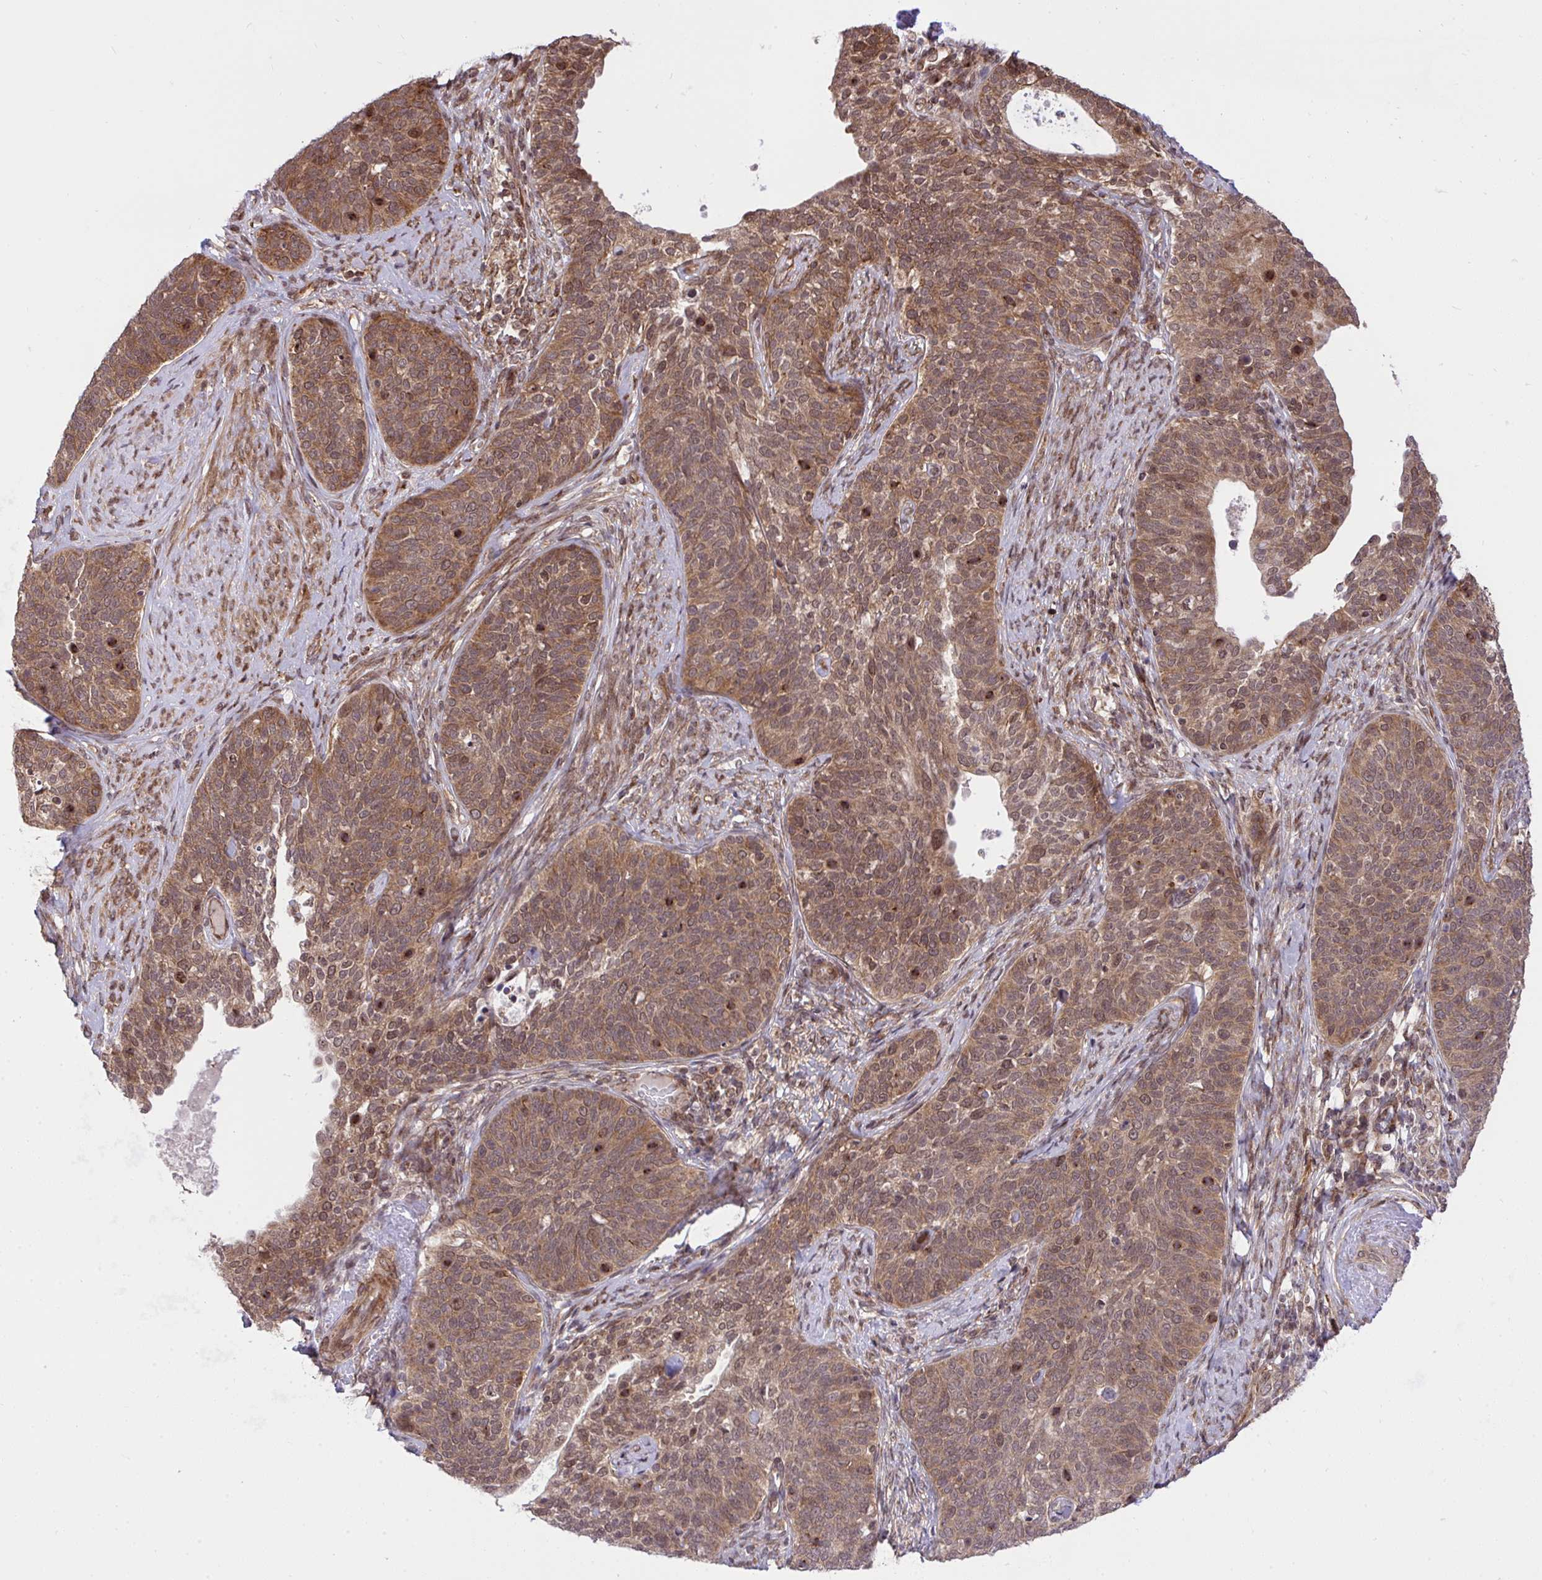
{"staining": {"intensity": "moderate", "quantity": ">75%", "location": "cytoplasmic/membranous"}, "tissue": "cervical cancer", "cell_type": "Tumor cells", "image_type": "cancer", "snomed": [{"axis": "morphology", "description": "Squamous cell carcinoma, NOS"}, {"axis": "topography", "description": "Cervix"}], "caption": "Cervical cancer (squamous cell carcinoma) stained for a protein displays moderate cytoplasmic/membranous positivity in tumor cells. The protein of interest is stained brown, and the nuclei are stained in blue (DAB IHC with brightfield microscopy, high magnification).", "gene": "ERI1", "patient": {"sex": "female", "age": 69}}